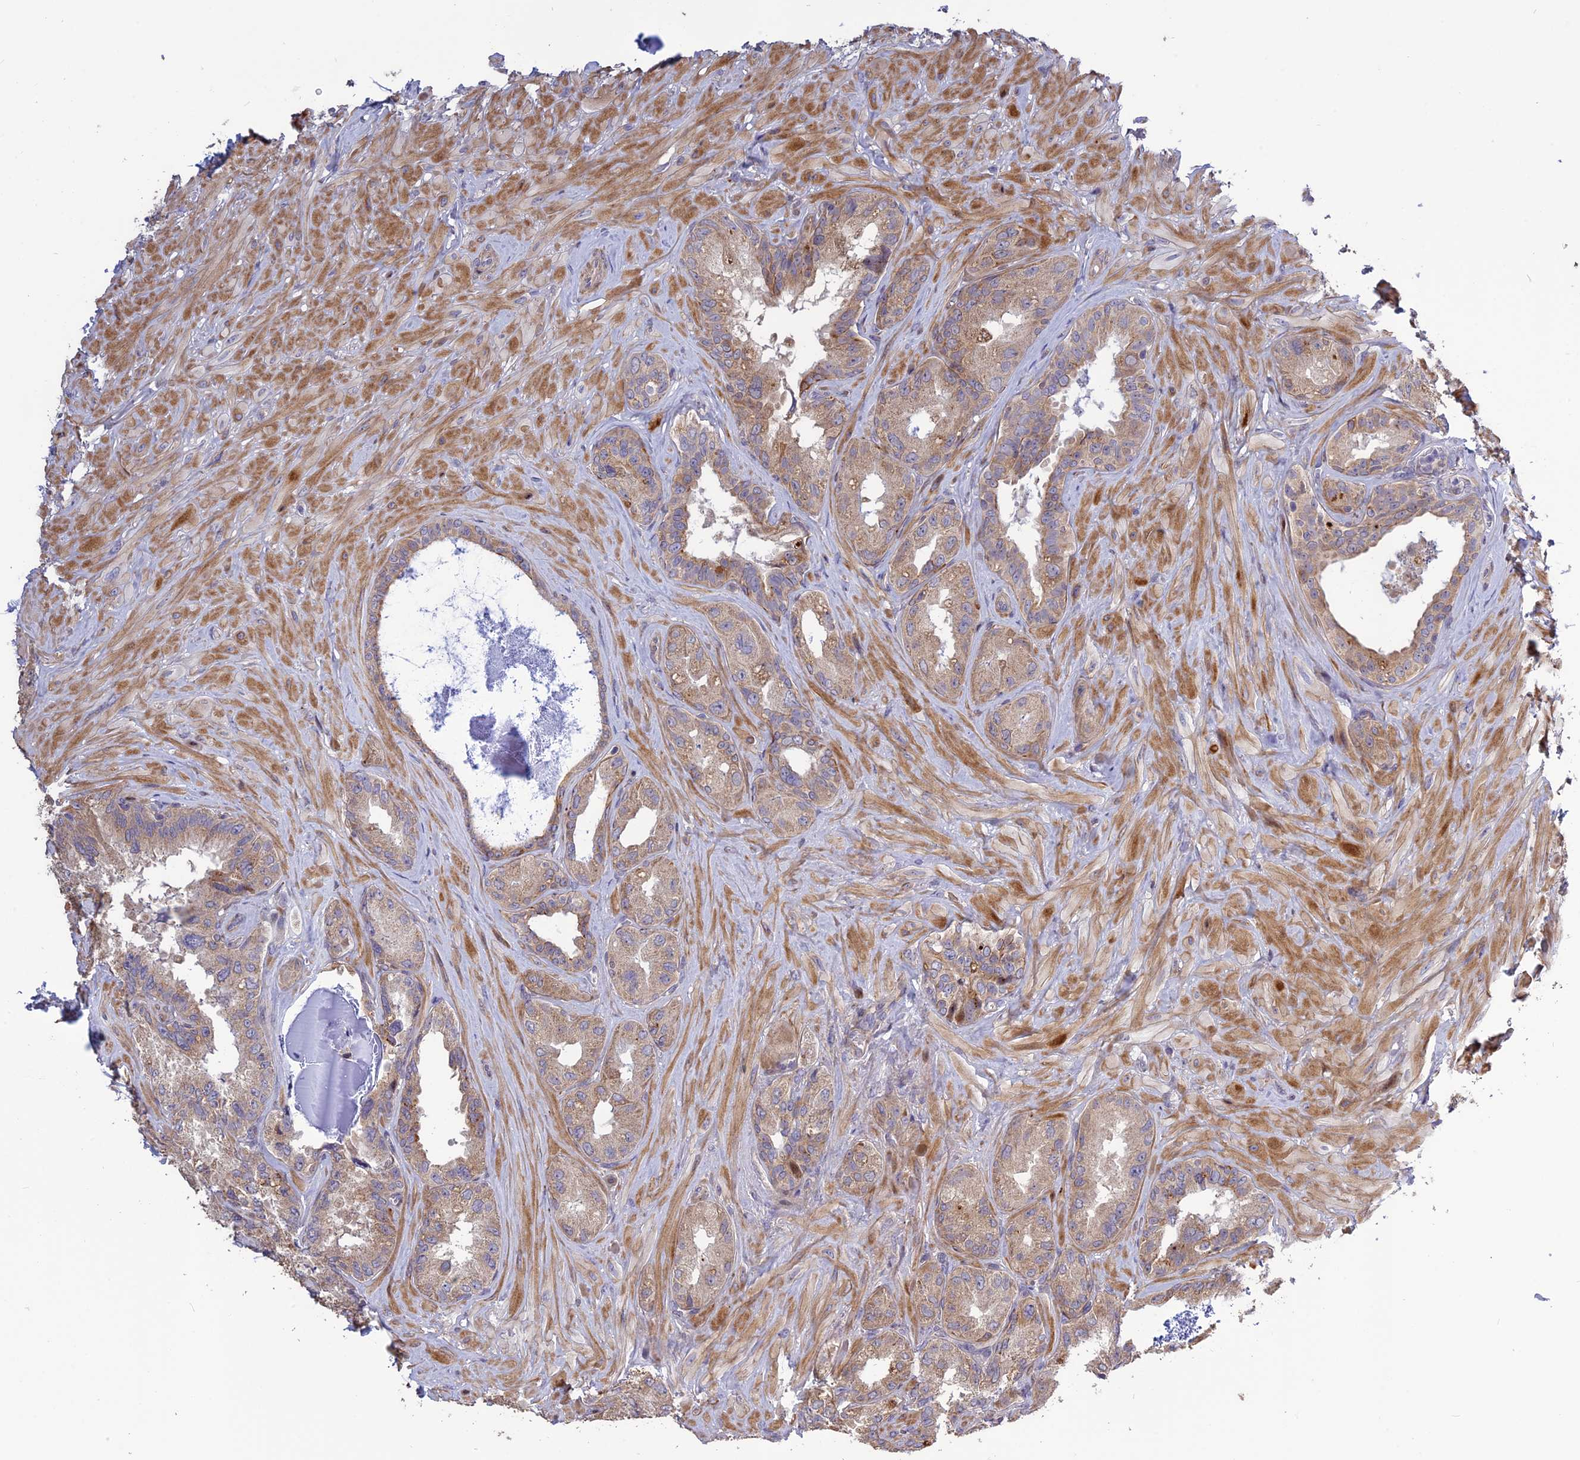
{"staining": {"intensity": "strong", "quantity": "25%-75%", "location": "cytoplasmic/membranous"}, "tissue": "seminal vesicle", "cell_type": "Glandular cells", "image_type": "normal", "snomed": [{"axis": "morphology", "description": "Normal tissue, NOS"}, {"axis": "topography", "description": "Seminal veicle"}, {"axis": "topography", "description": "Peripheral nerve tissue"}], "caption": "Immunohistochemical staining of normal human seminal vesicle demonstrates strong cytoplasmic/membranous protein expression in approximately 25%-75% of glandular cells.", "gene": "SPG21", "patient": {"sex": "male", "age": 67}}